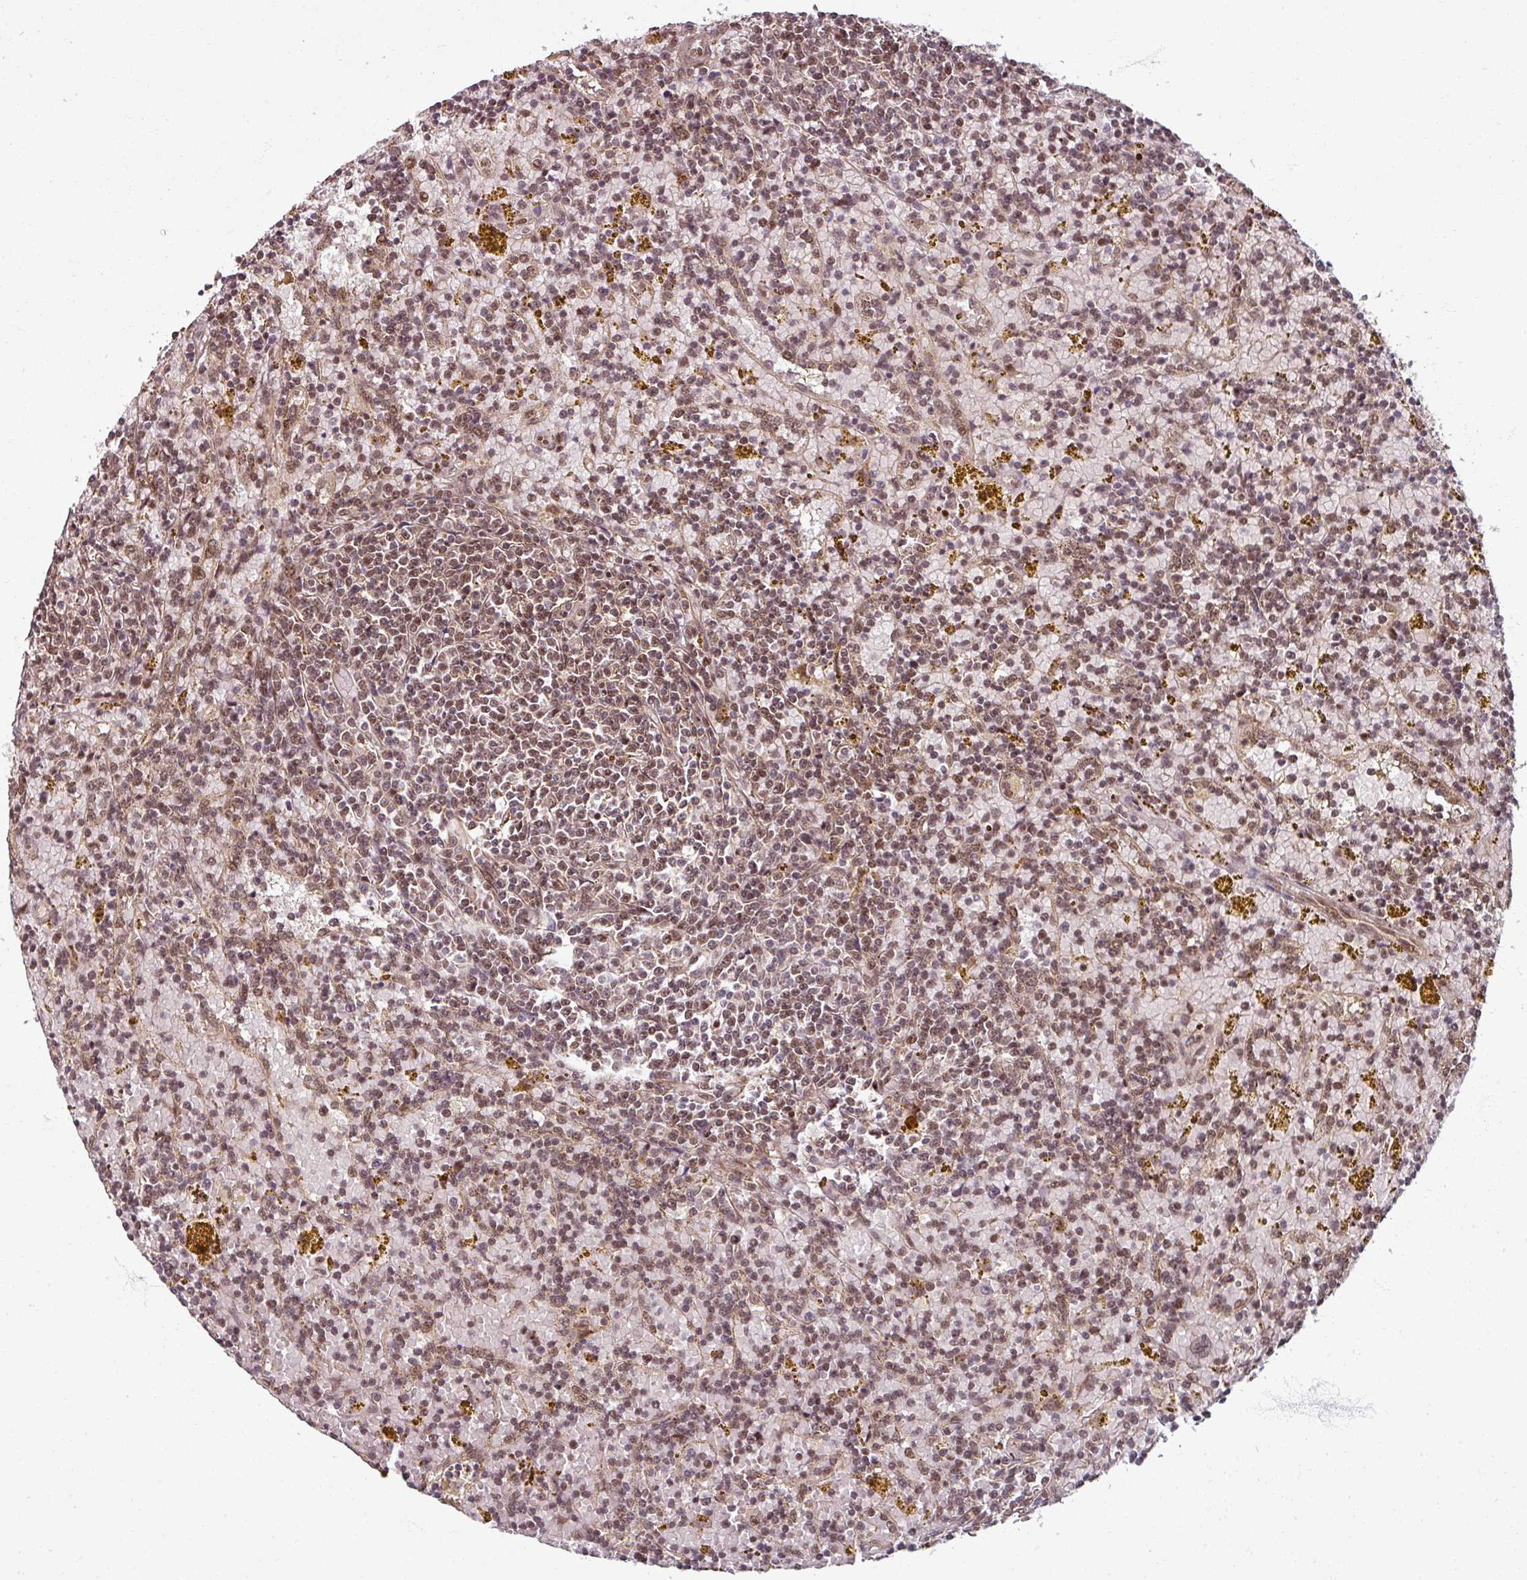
{"staining": {"intensity": "moderate", "quantity": ">75%", "location": "nuclear"}, "tissue": "lymphoma", "cell_type": "Tumor cells", "image_type": "cancer", "snomed": [{"axis": "morphology", "description": "Malignant lymphoma, non-Hodgkin's type, Low grade"}, {"axis": "topography", "description": "Spleen"}, {"axis": "topography", "description": "Lymph node"}], "caption": "Human lymphoma stained with a brown dye demonstrates moderate nuclear positive expression in approximately >75% of tumor cells.", "gene": "SWI5", "patient": {"sex": "female", "age": 66}}